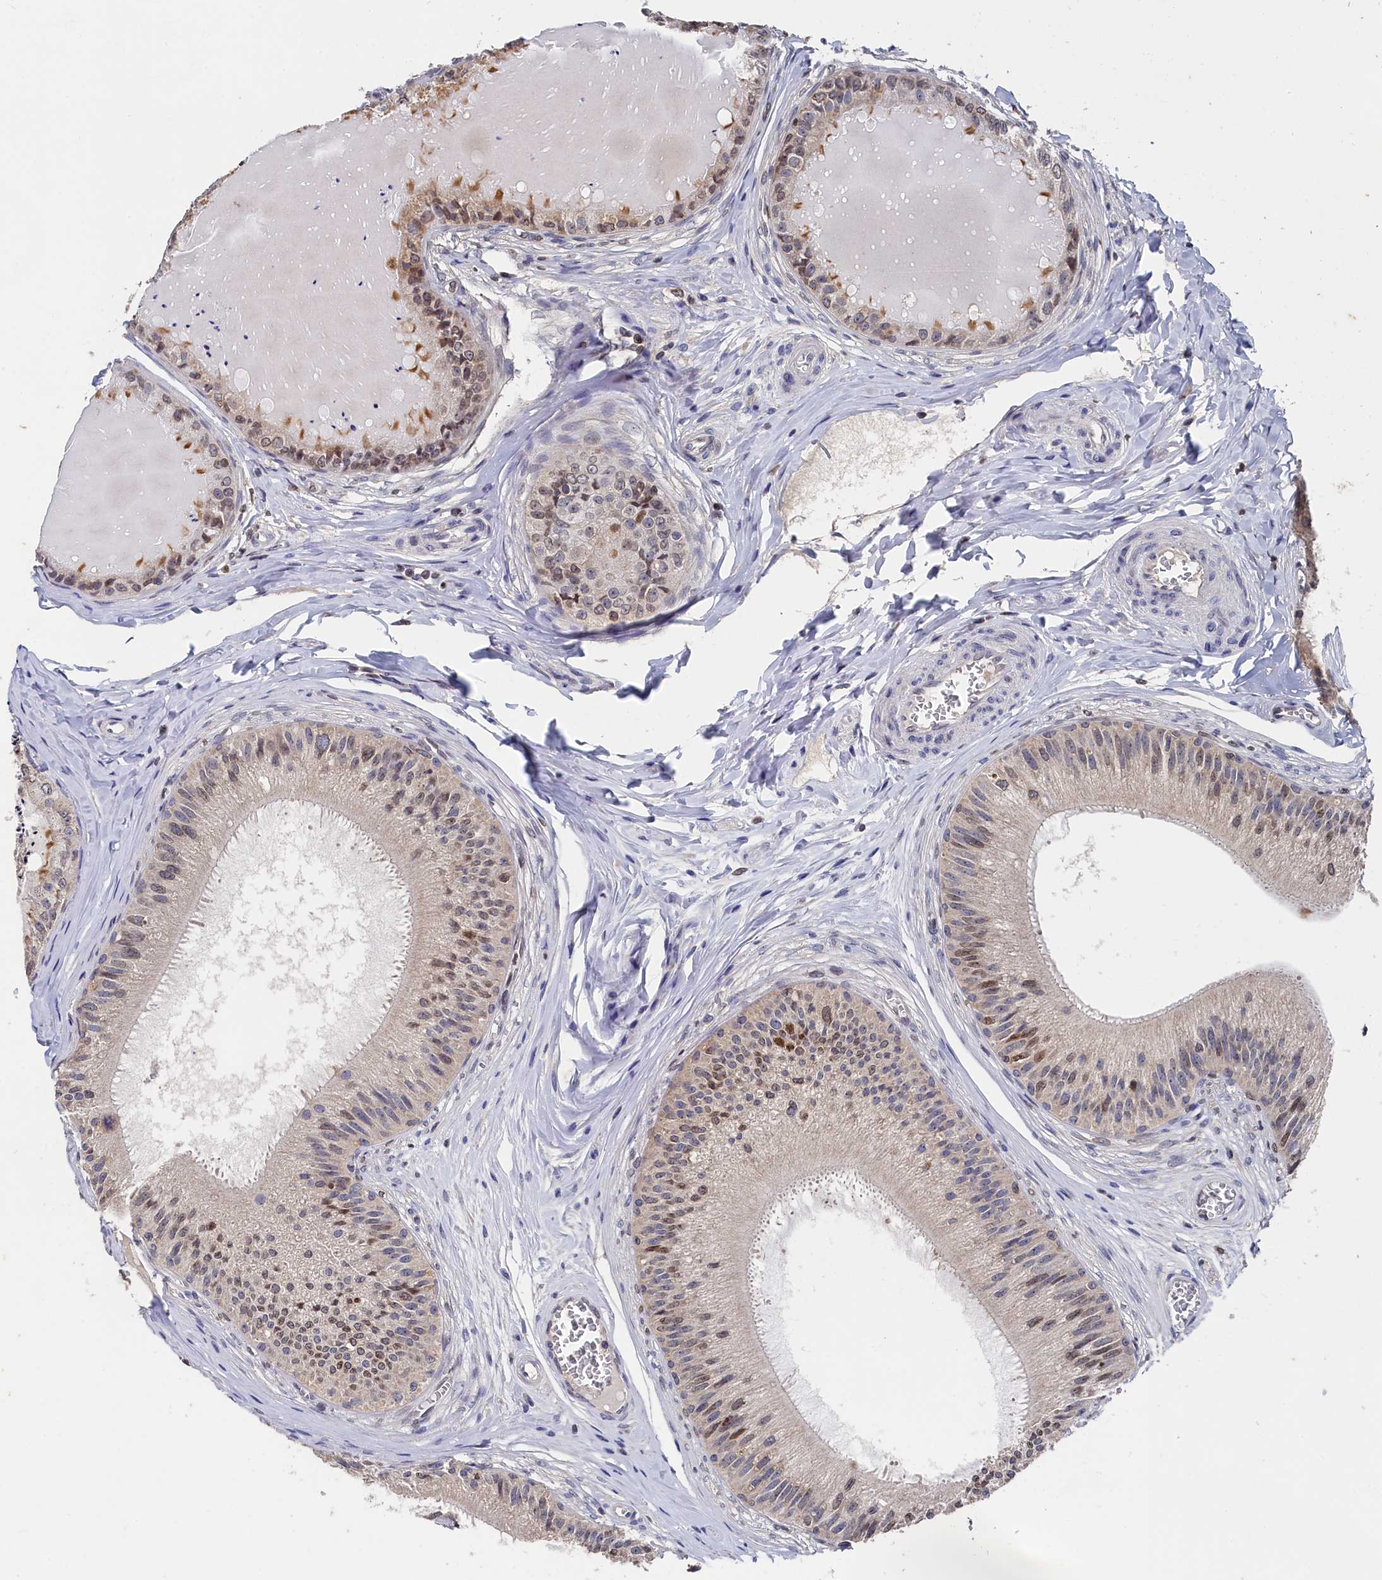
{"staining": {"intensity": "weak", "quantity": "25%-75%", "location": "cytoplasmic/membranous,nuclear"}, "tissue": "epididymis", "cell_type": "Glandular cells", "image_type": "normal", "snomed": [{"axis": "morphology", "description": "Normal tissue, NOS"}, {"axis": "topography", "description": "Epididymis"}], "caption": "Immunohistochemistry of benign epididymis exhibits low levels of weak cytoplasmic/membranous,nuclear positivity in about 25%-75% of glandular cells. (DAB (3,3'-diaminobenzidine) IHC, brown staining for protein, blue staining for nuclei).", "gene": "ANKEF1", "patient": {"sex": "male", "age": 31}}